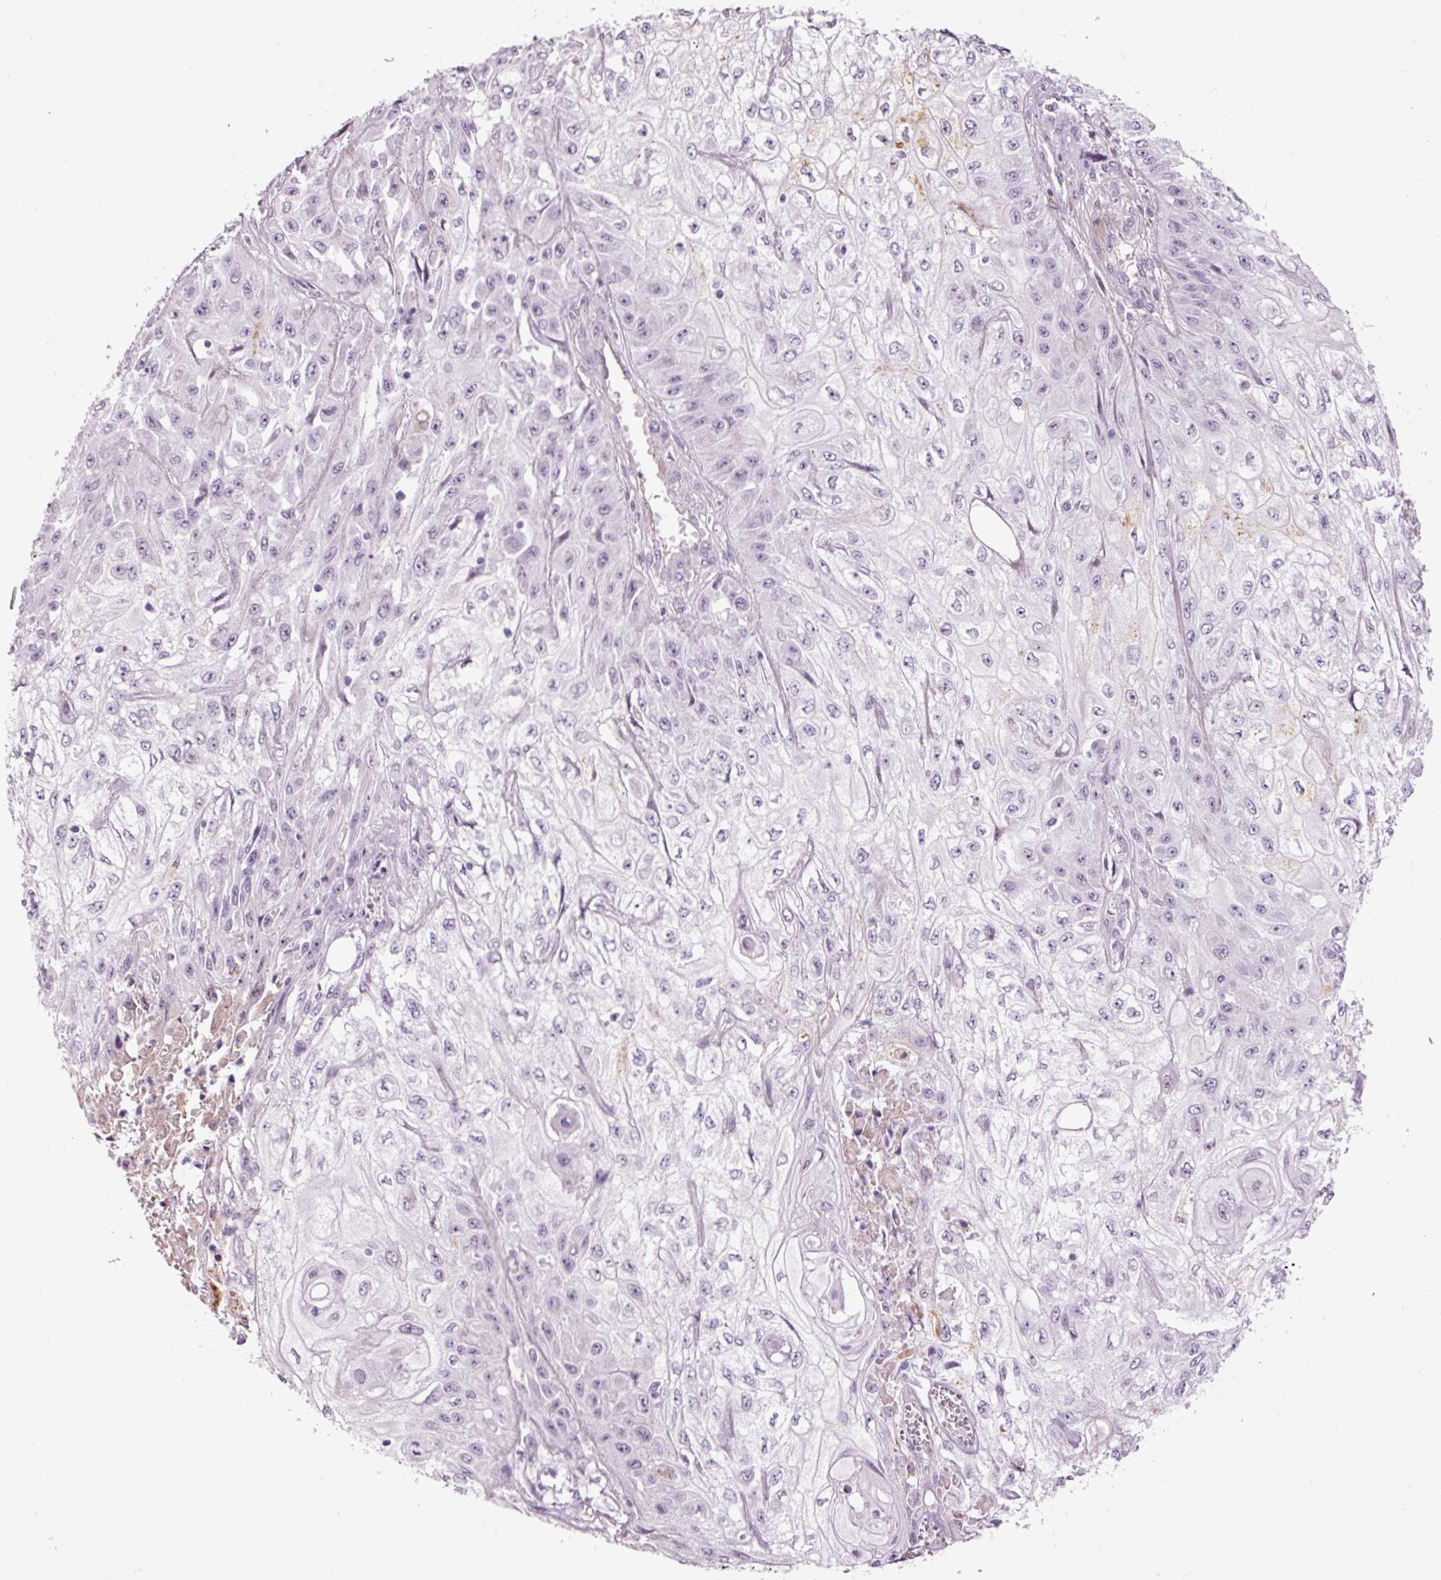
{"staining": {"intensity": "negative", "quantity": "none", "location": "none"}, "tissue": "skin cancer", "cell_type": "Tumor cells", "image_type": "cancer", "snomed": [{"axis": "morphology", "description": "Squamous cell carcinoma, NOS"}, {"axis": "morphology", "description": "Squamous cell carcinoma, metastatic, NOS"}, {"axis": "topography", "description": "Skin"}, {"axis": "topography", "description": "Lymph node"}], "caption": "This is an immunohistochemistry (IHC) image of human squamous cell carcinoma (skin). There is no expression in tumor cells.", "gene": "KLF1", "patient": {"sex": "male", "age": 75}}